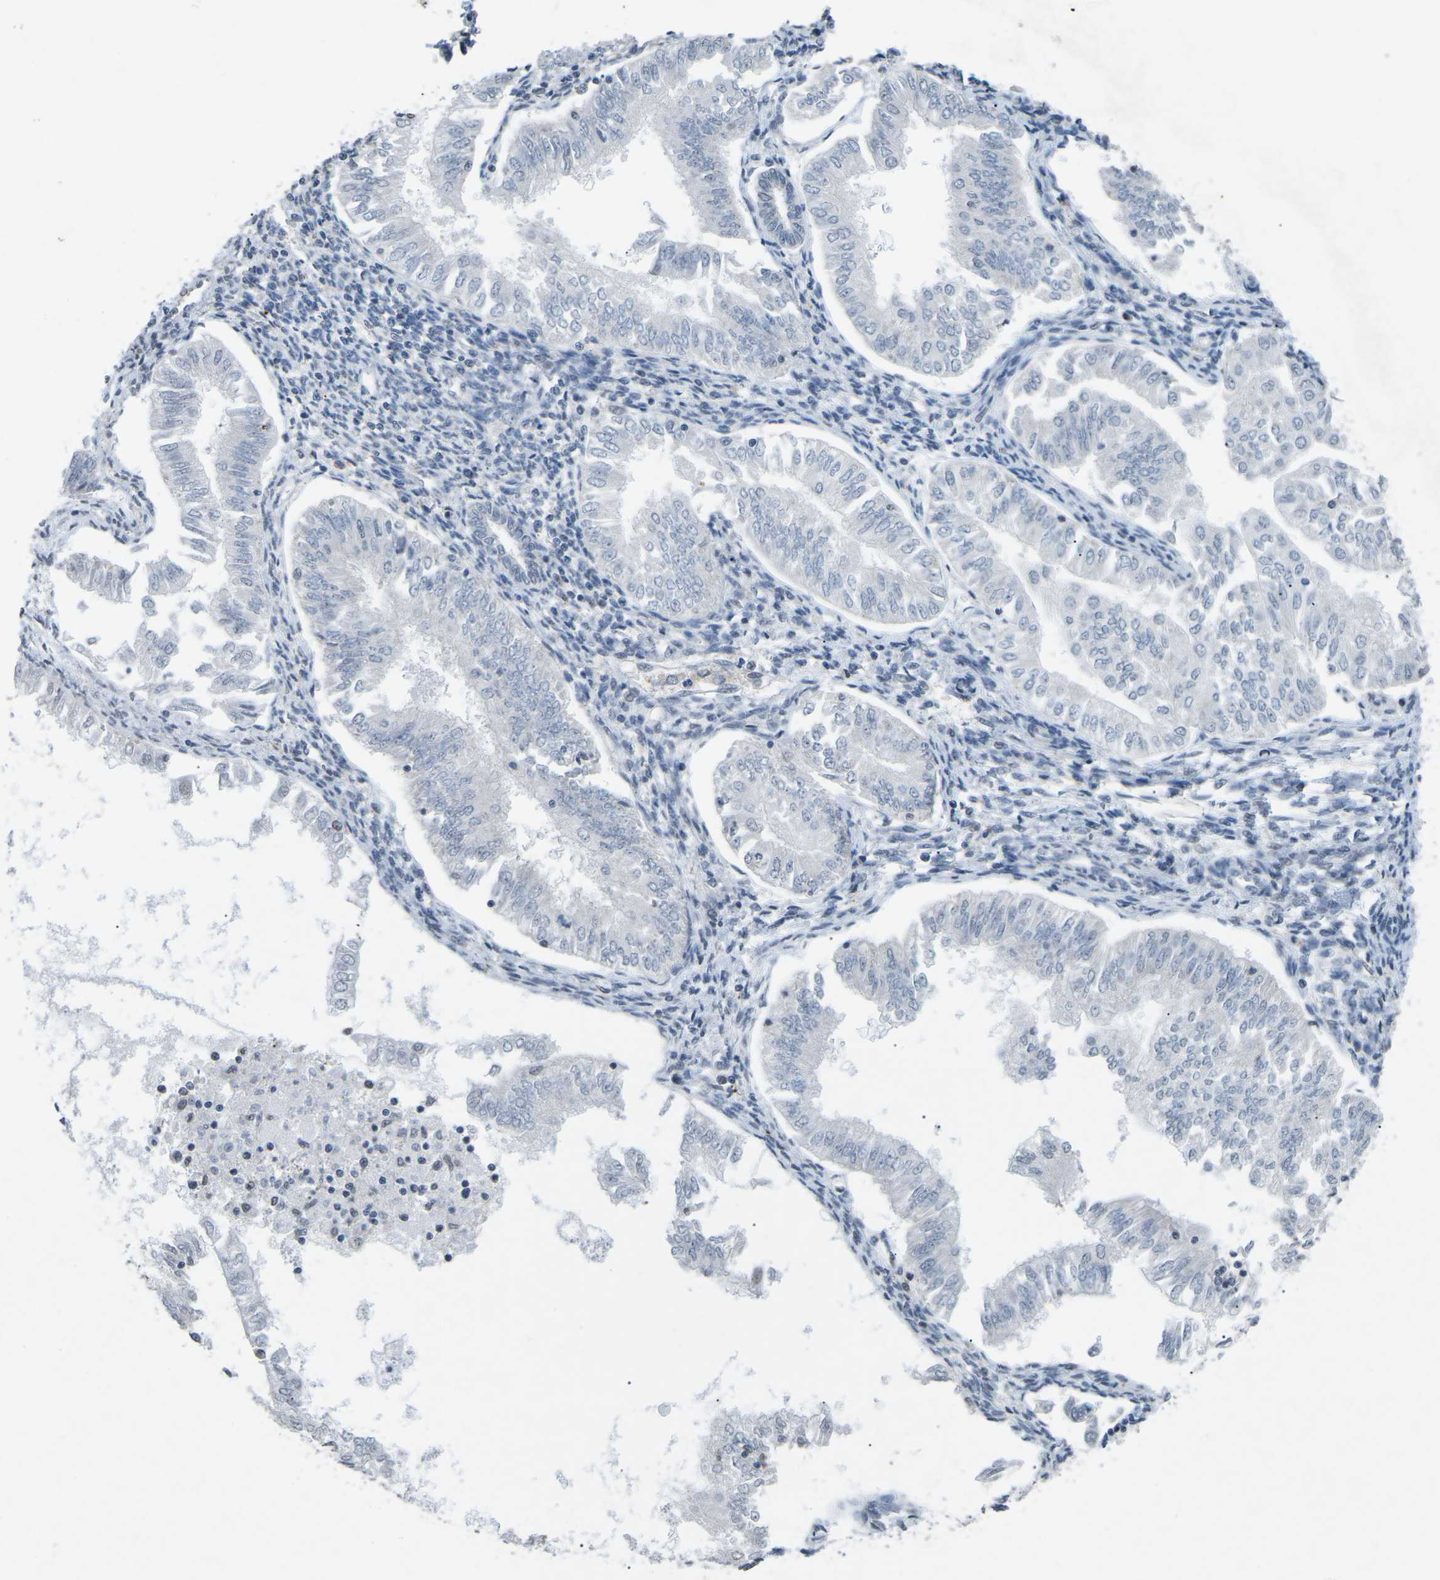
{"staining": {"intensity": "negative", "quantity": "none", "location": "none"}, "tissue": "endometrial cancer", "cell_type": "Tumor cells", "image_type": "cancer", "snomed": [{"axis": "morphology", "description": "Adenocarcinoma, NOS"}, {"axis": "topography", "description": "Endometrium"}], "caption": "High power microscopy micrograph of an immunohistochemistry histopathology image of endometrial cancer, revealing no significant expression in tumor cells. (Stains: DAB immunohistochemistry with hematoxylin counter stain, Microscopy: brightfield microscopy at high magnification).", "gene": "TFR2", "patient": {"sex": "female", "age": 53}}